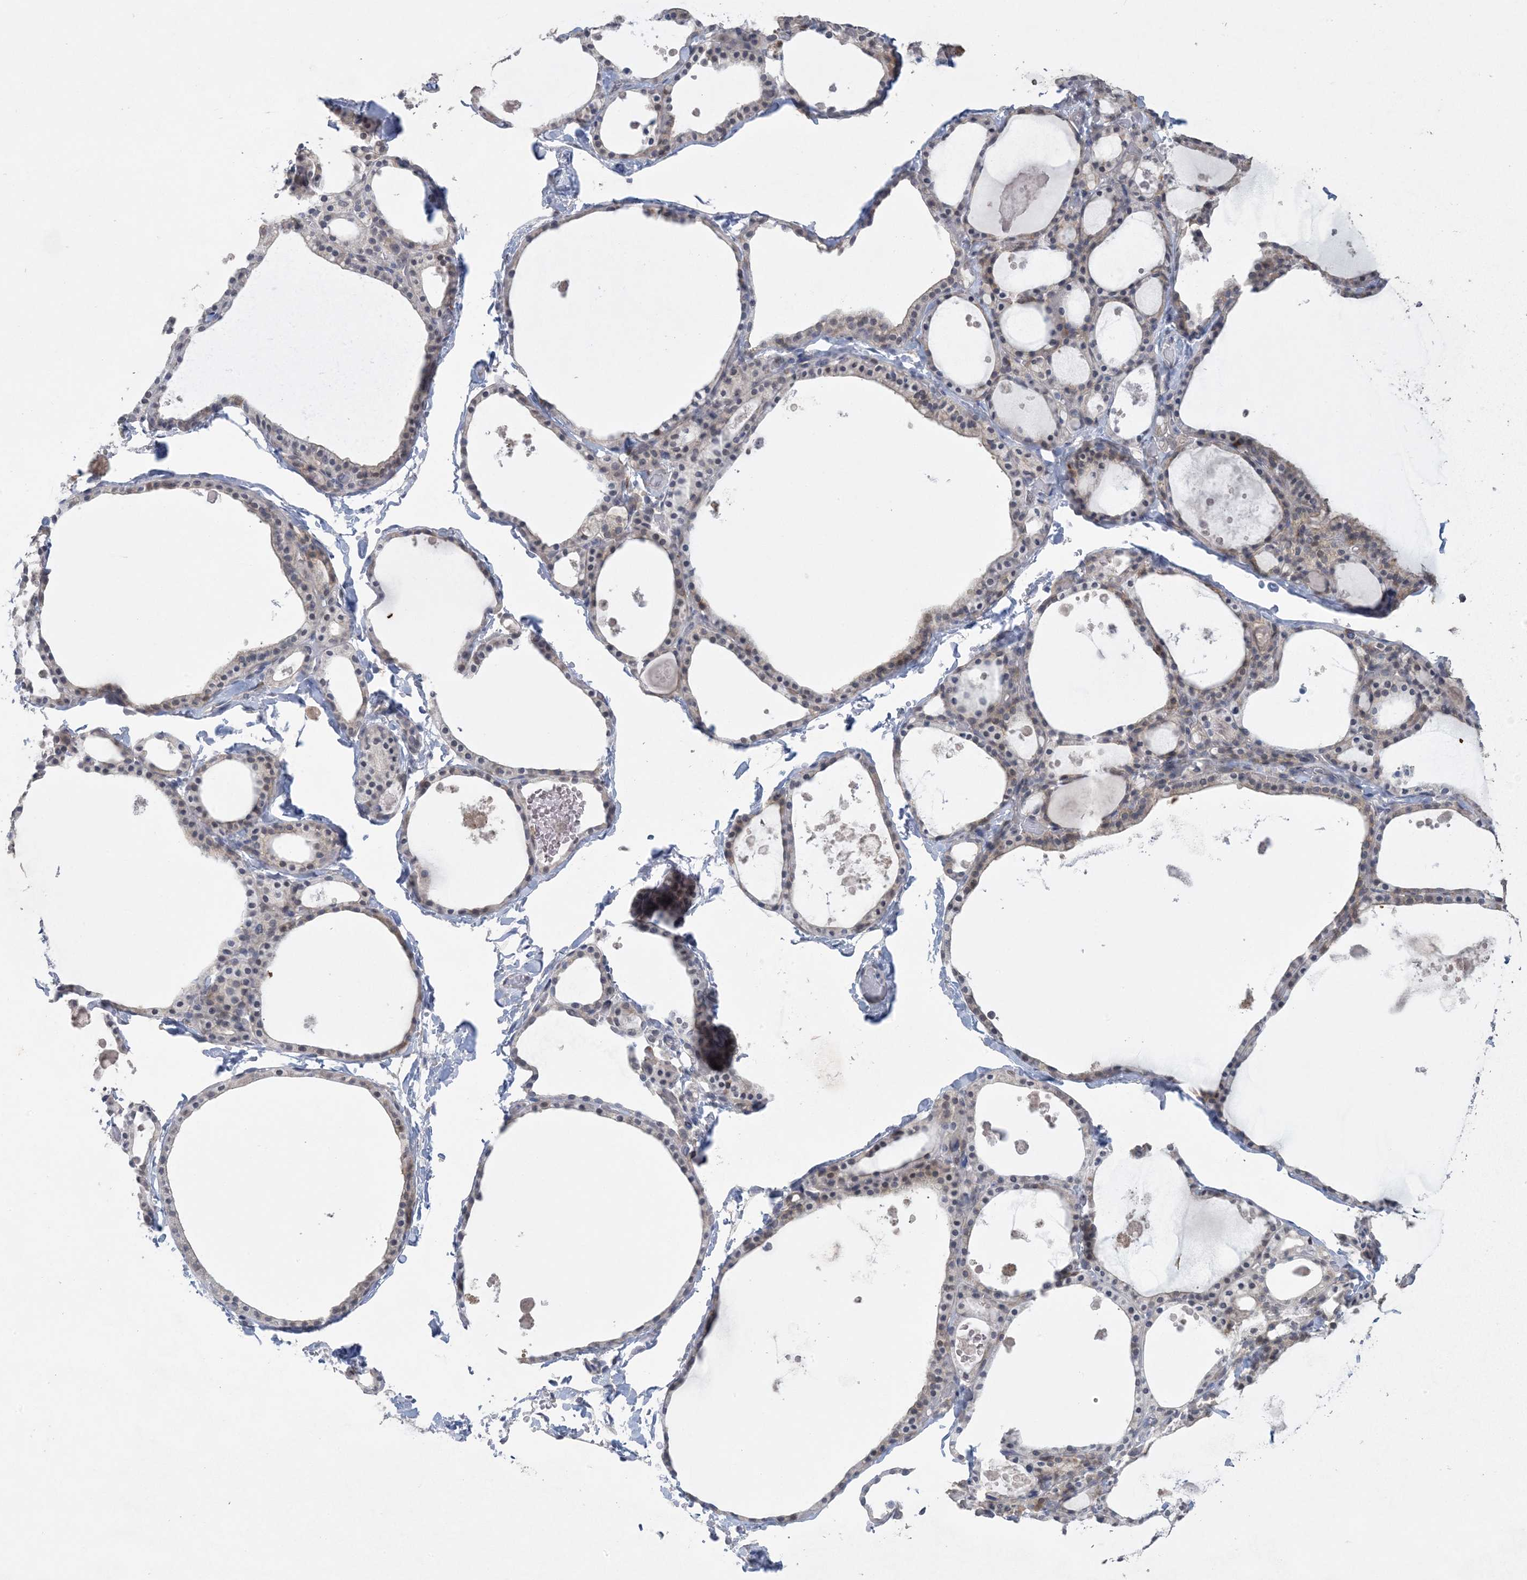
{"staining": {"intensity": "weak", "quantity": "25%-75%", "location": "cytoplasmic/membranous"}, "tissue": "thyroid gland", "cell_type": "Glandular cells", "image_type": "normal", "snomed": [{"axis": "morphology", "description": "Normal tissue, NOS"}, {"axis": "topography", "description": "Thyroid gland"}], "caption": "Protein expression by immunohistochemistry (IHC) reveals weak cytoplasmic/membranous expression in approximately 25%-75% of glandular cells in unremarkable thyroid gland.", "gene": "HMGCS1", "patient": {"sex": "male", "age": 56}}